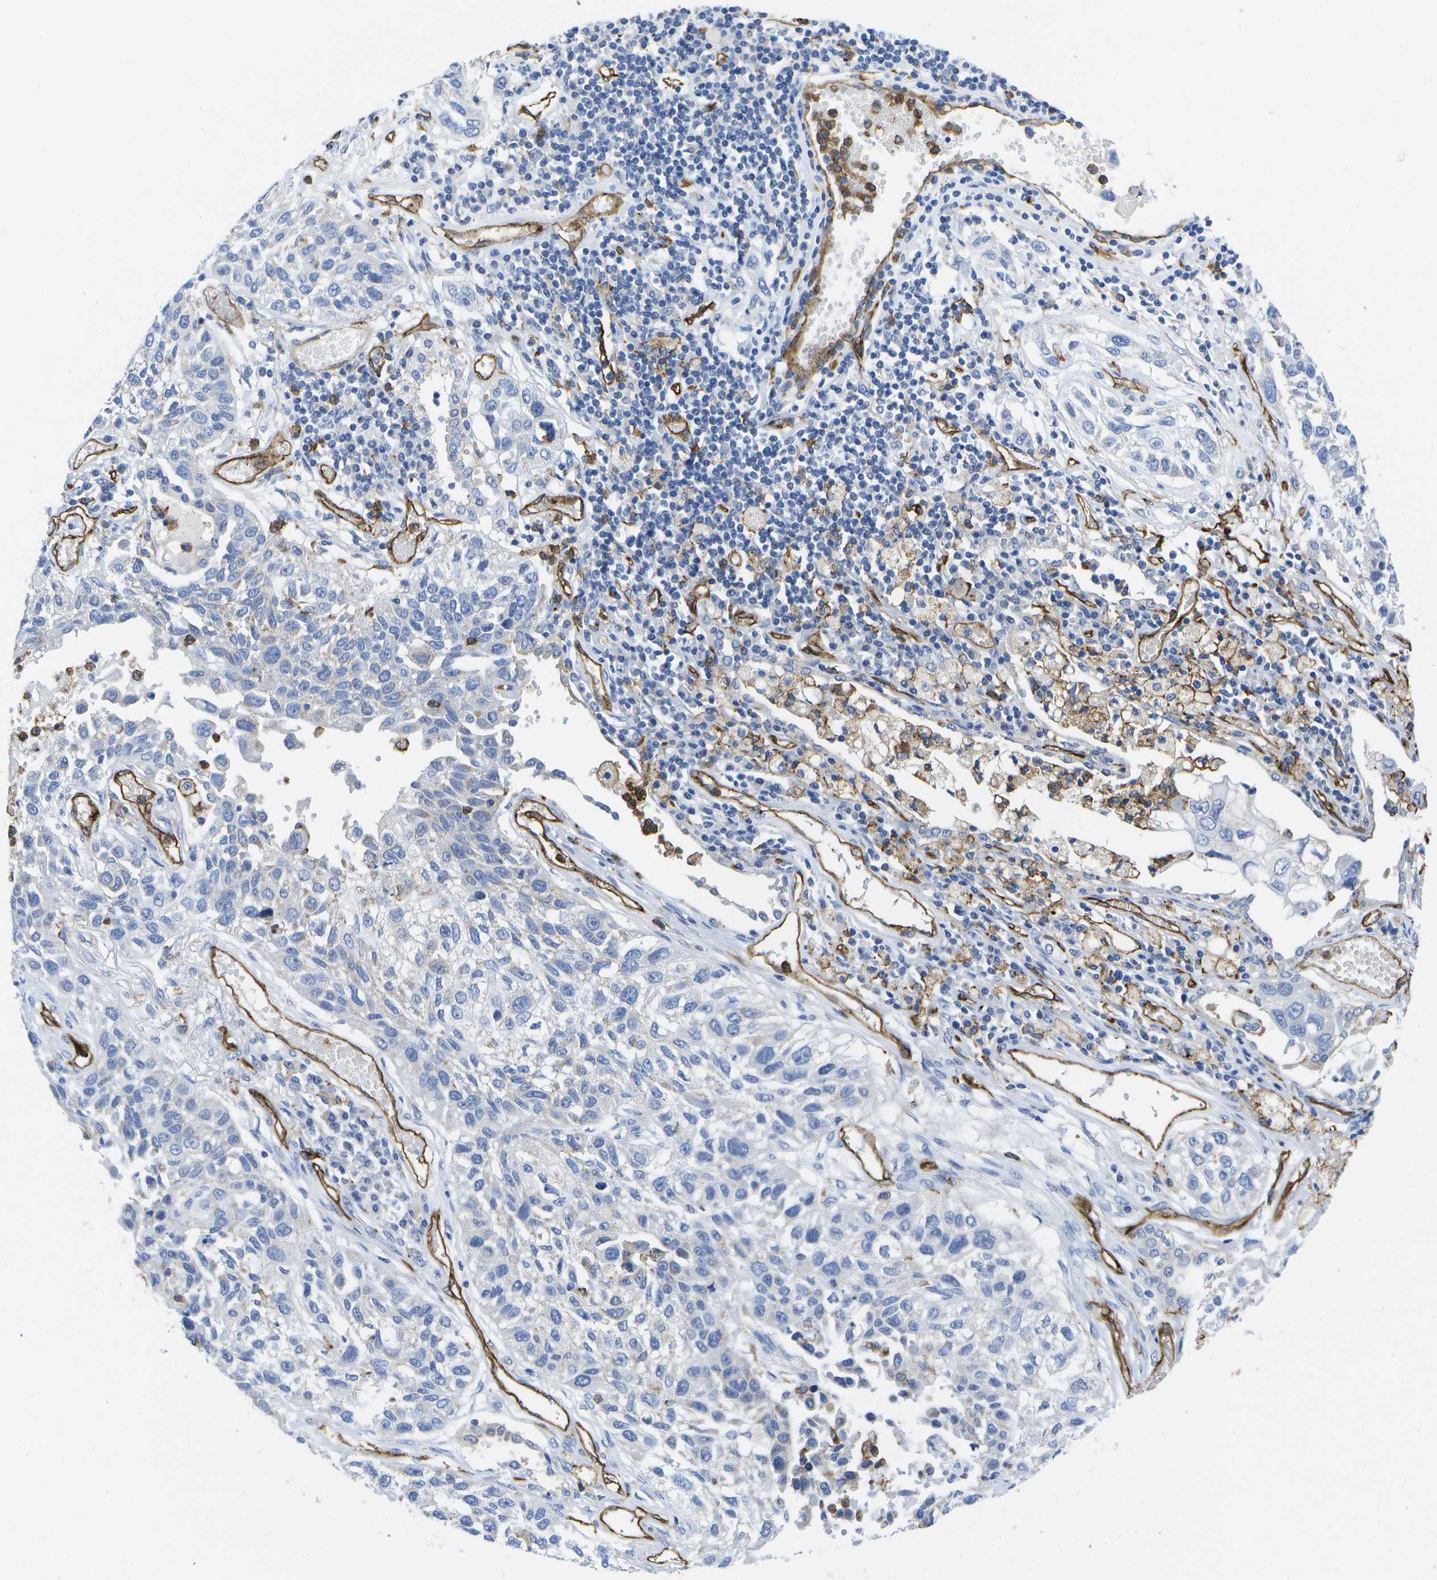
{"staining": {"intensity": "negative", "quantity": "none", "location": "none"}, "tissue": "lung cancer", "cell_type": "Tumor cells", "image_type": "cancer", "snomed": [{"axis": "morphology", "description": "Squamous cell carcinoma, NOS"}, {"axis": "topography", "description": "Lung"}], "caption": "Immunohistochemistry of lung squamous cell carcinoma shows no expression in tumor cells. The staining is performed using DAB (3,3'-diaminobenzidine) brown chromogen with nuclei counter-stained in using hematoxylin.", "gene": "DYSF", "patient": {"sex": "male", "age": 71}}